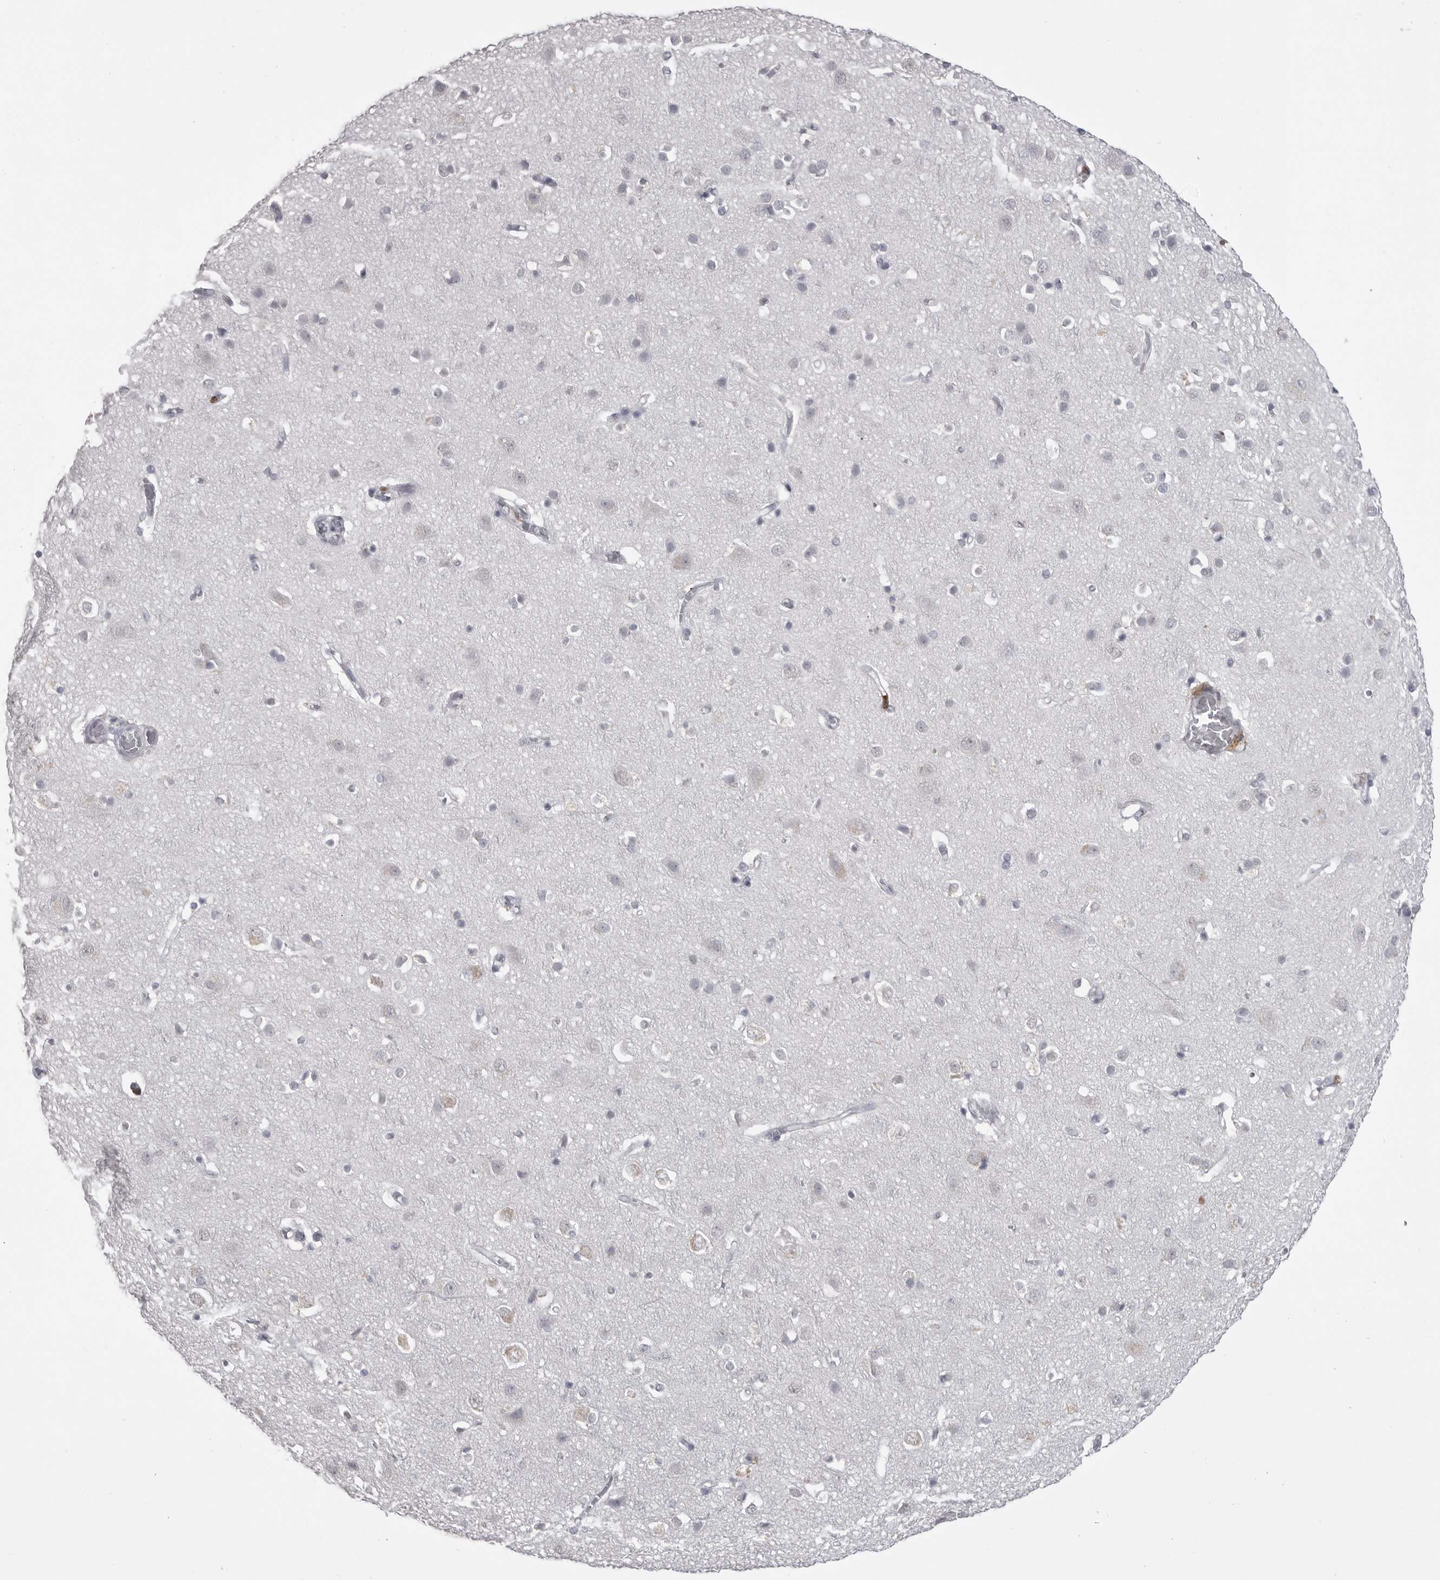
{"staining": {"intensity": "negative", "quantity": "none", "location": "none"}, "tissue": "cerebral cortex", "cell_type": "Endothelial cells", "image_type": "normal", "snomed": [{"axis": "morphology", "description": "Normal tissue, NOS"}, {"axis": "topography", "description": "Cerebral cortex"}], "caption": "An image of cerebral cortex stained for a protein reveals no brown staining in endothelial cells. (Brightfield microscopy of DAB immunohistochemistry (IHC) at high magnification).", "gene": "ITGAL", "patient": {"sex": "male", "age": 54}}